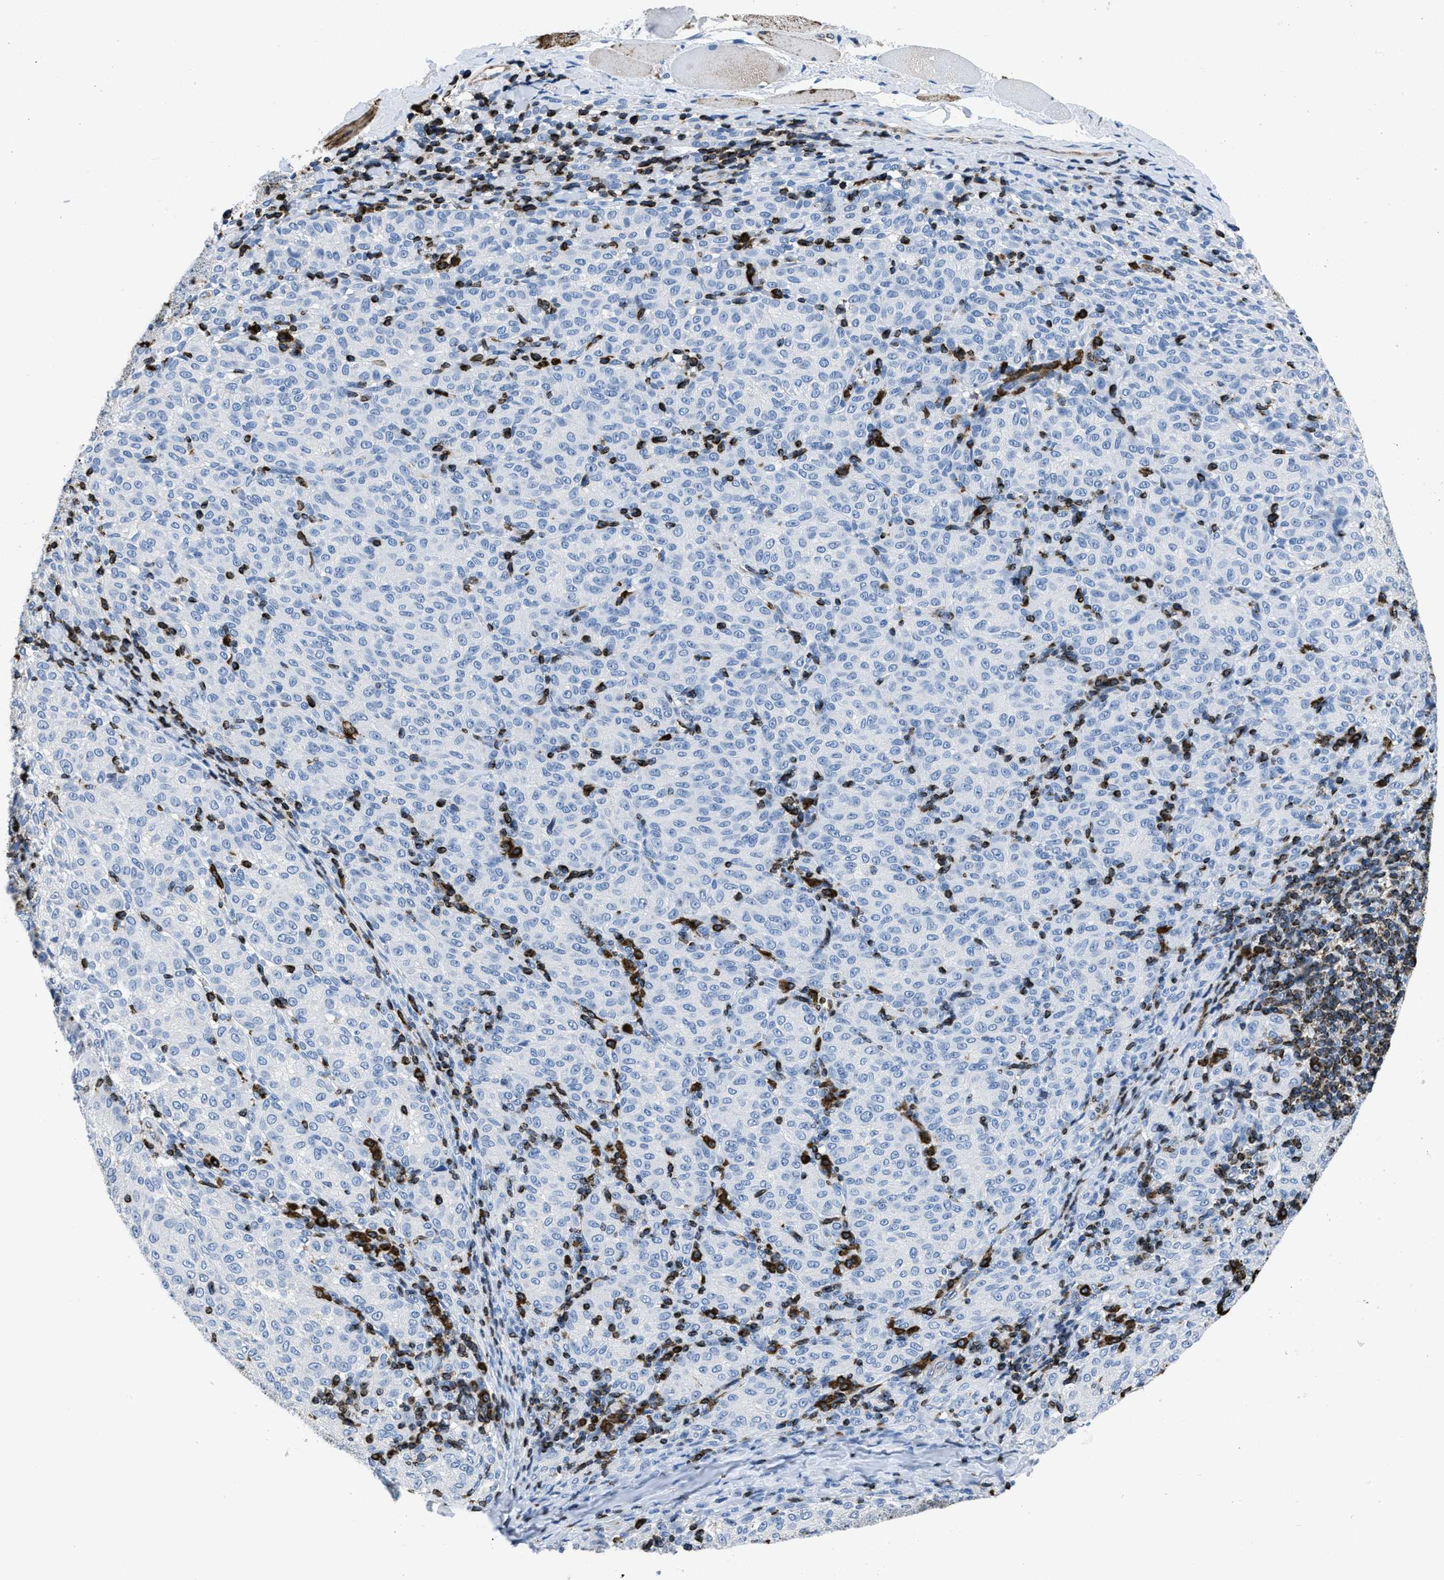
{"staining": {"intensity": "negative", "quantity": "none", "location": "none"}, "tissue": "melanoma", "cell_type": "Tumor cells", "image_type": "cancer", "snomed": [{"axis": "morphology", "description": "Malignant melanoma, NOS"}, {"axis": "topography", "description": "Skin"}], "caption": "Immunohistochemistry of malignant melanoma displays no staining in tumor cells.", "gene": "ITGA3", "patient": {"sex": "female", "age": 72}}